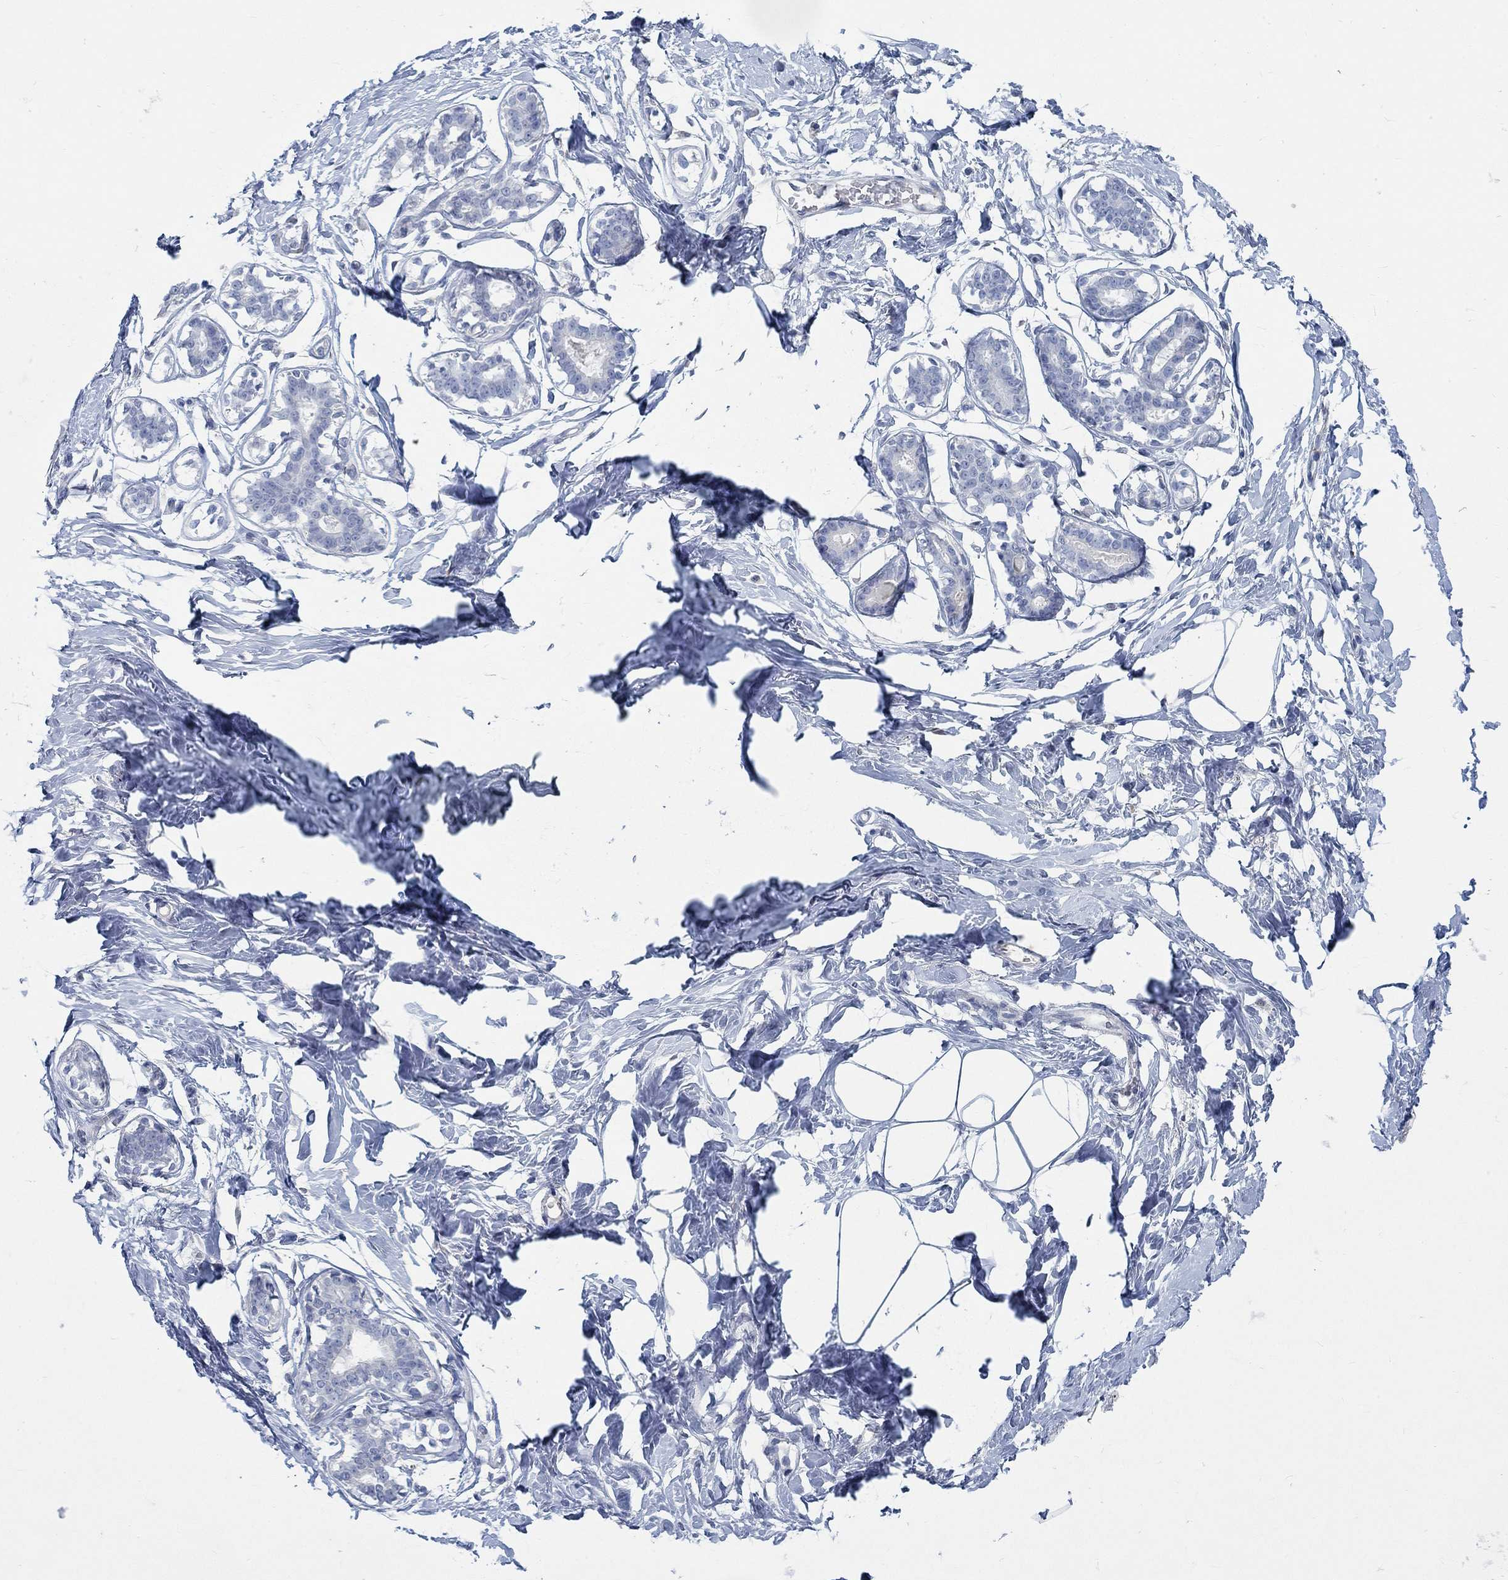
{"staining": {"intensity": "negative", "quantity": "none", "location": "none"}, "tissue": "breast", "cell_type": "Adipocytes", "image_type": "normal", "snomed": [{"axis": "morphology", "description": "Normal tissue, NOS"}, {"axis": "morphology", "description": "Lobular carcinoma, in situ"}, {"axis": "topography", "description": "Breast"}], "caption": "This photomicrograph is of benign breast stained with immunohistochemistry to label a protein in brown with the nuclei are counter-stained blue. There is no positivity in adipocytes. The staining is performed using DAB (3,3'-diaminobenzidine) brown chromogen with nuclei counter-stained in using hematoxylin.", "gene": "TEKT4", "patient": {"sex": "female", "age": 35}}